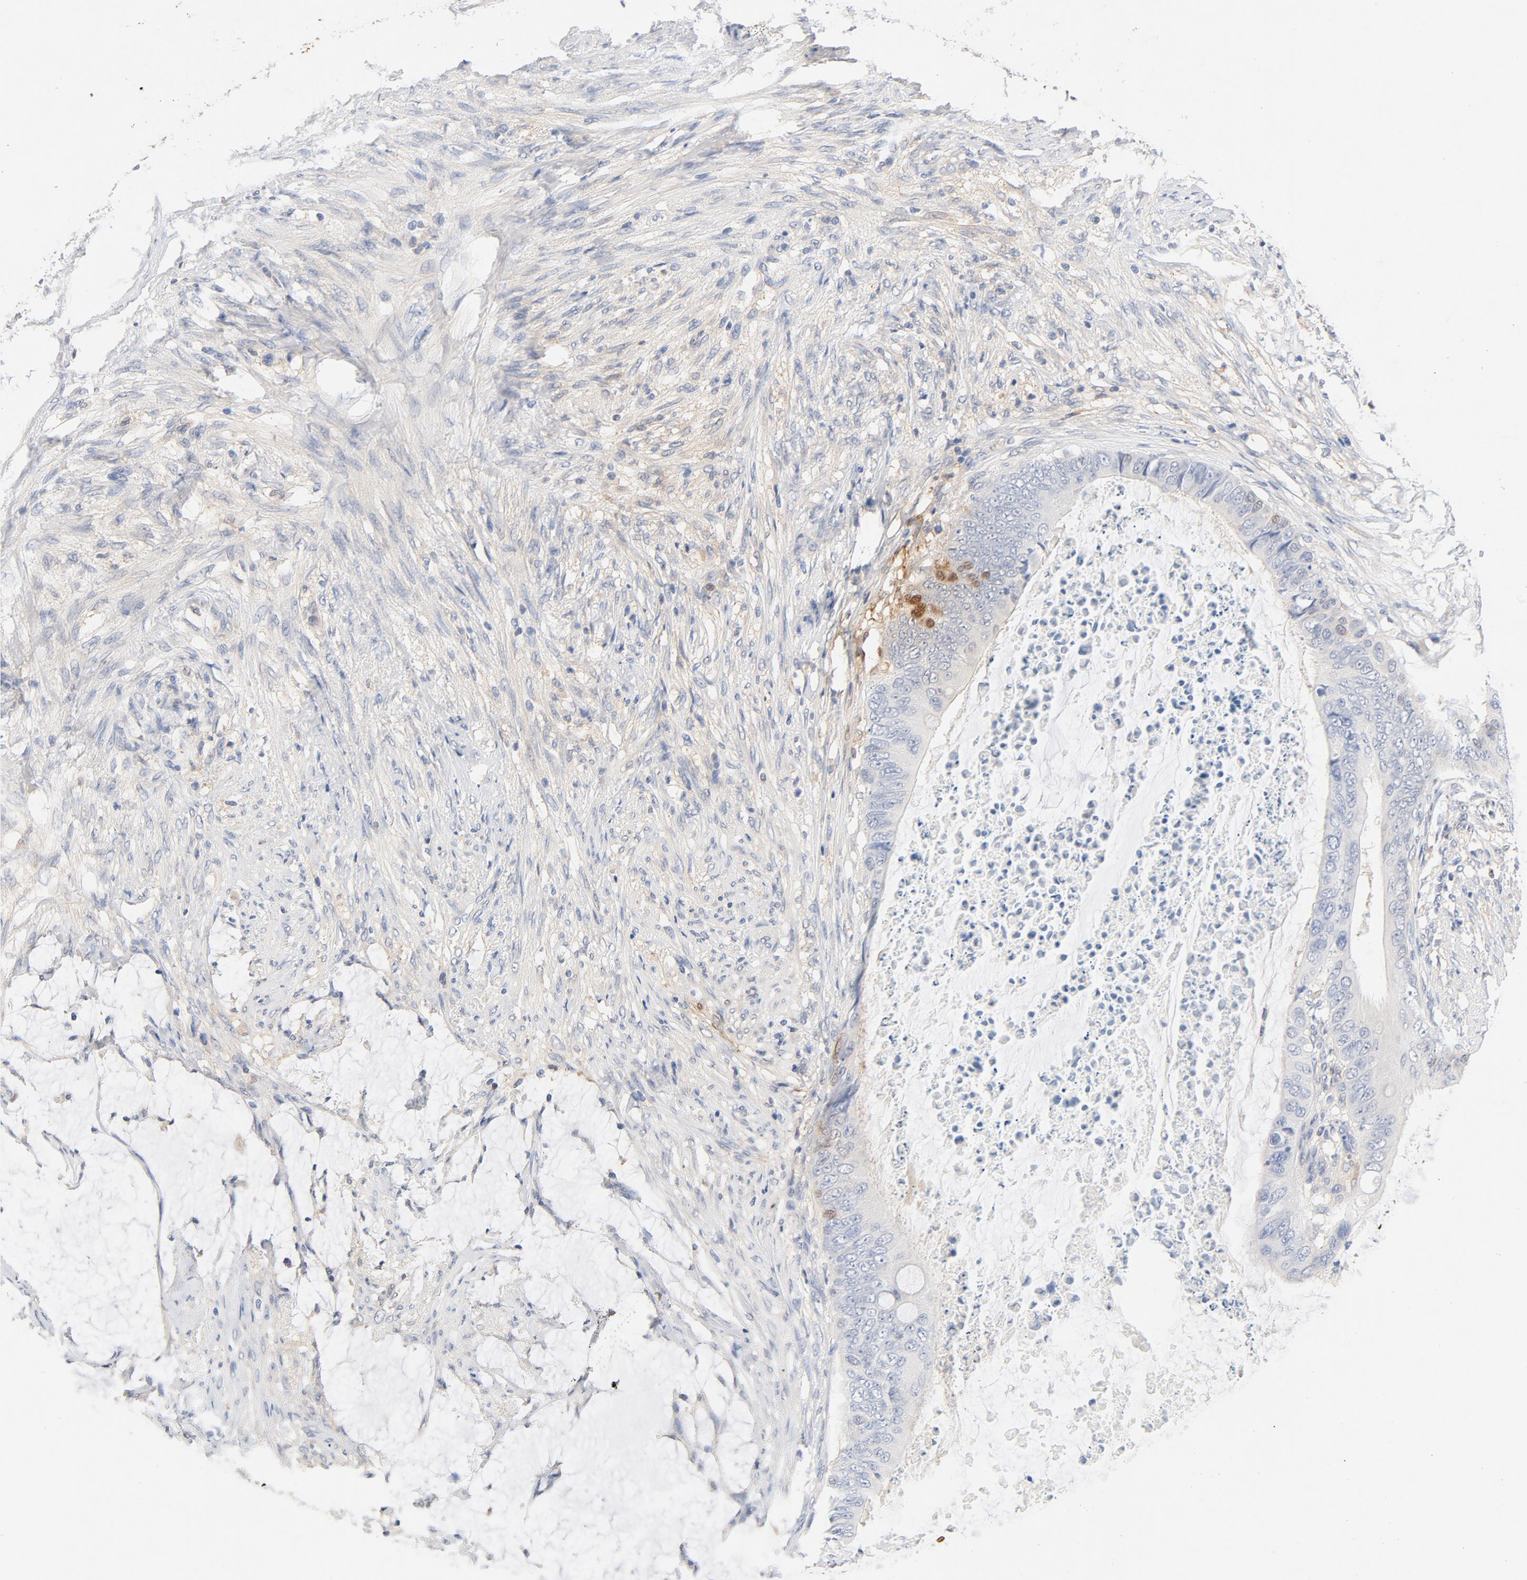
{"staining": {"intensity": "negative", "quantity": "none", "location": "none"}, "tissue": "colorectal cancer", "cell_type": "Tumor cells", "image_type": "cancer", "snomed": [{"axis": "morphology", "description": "Normal tissue, NOS"}, {"axis": "morphology", "description": "Adenocarcinoma, NOS"}, {"axis": "topography", "description": "Rectum"}, {"axis": "topography", "description": "Peripheral nerve tissue"}], "caption": "This histopathology image is of colorectal adenocarcinoma stained with immunohistochemistry (IHC) to label a protein in brown with the nuclei are counter-stained blue. There is no staining in tumor cells. The staining is performed using DAB brown chromogen with nuclei counter-stained in using hematoxylin.", "gene": "STAT1", "patient": {"sex": "female", "age": 77}}